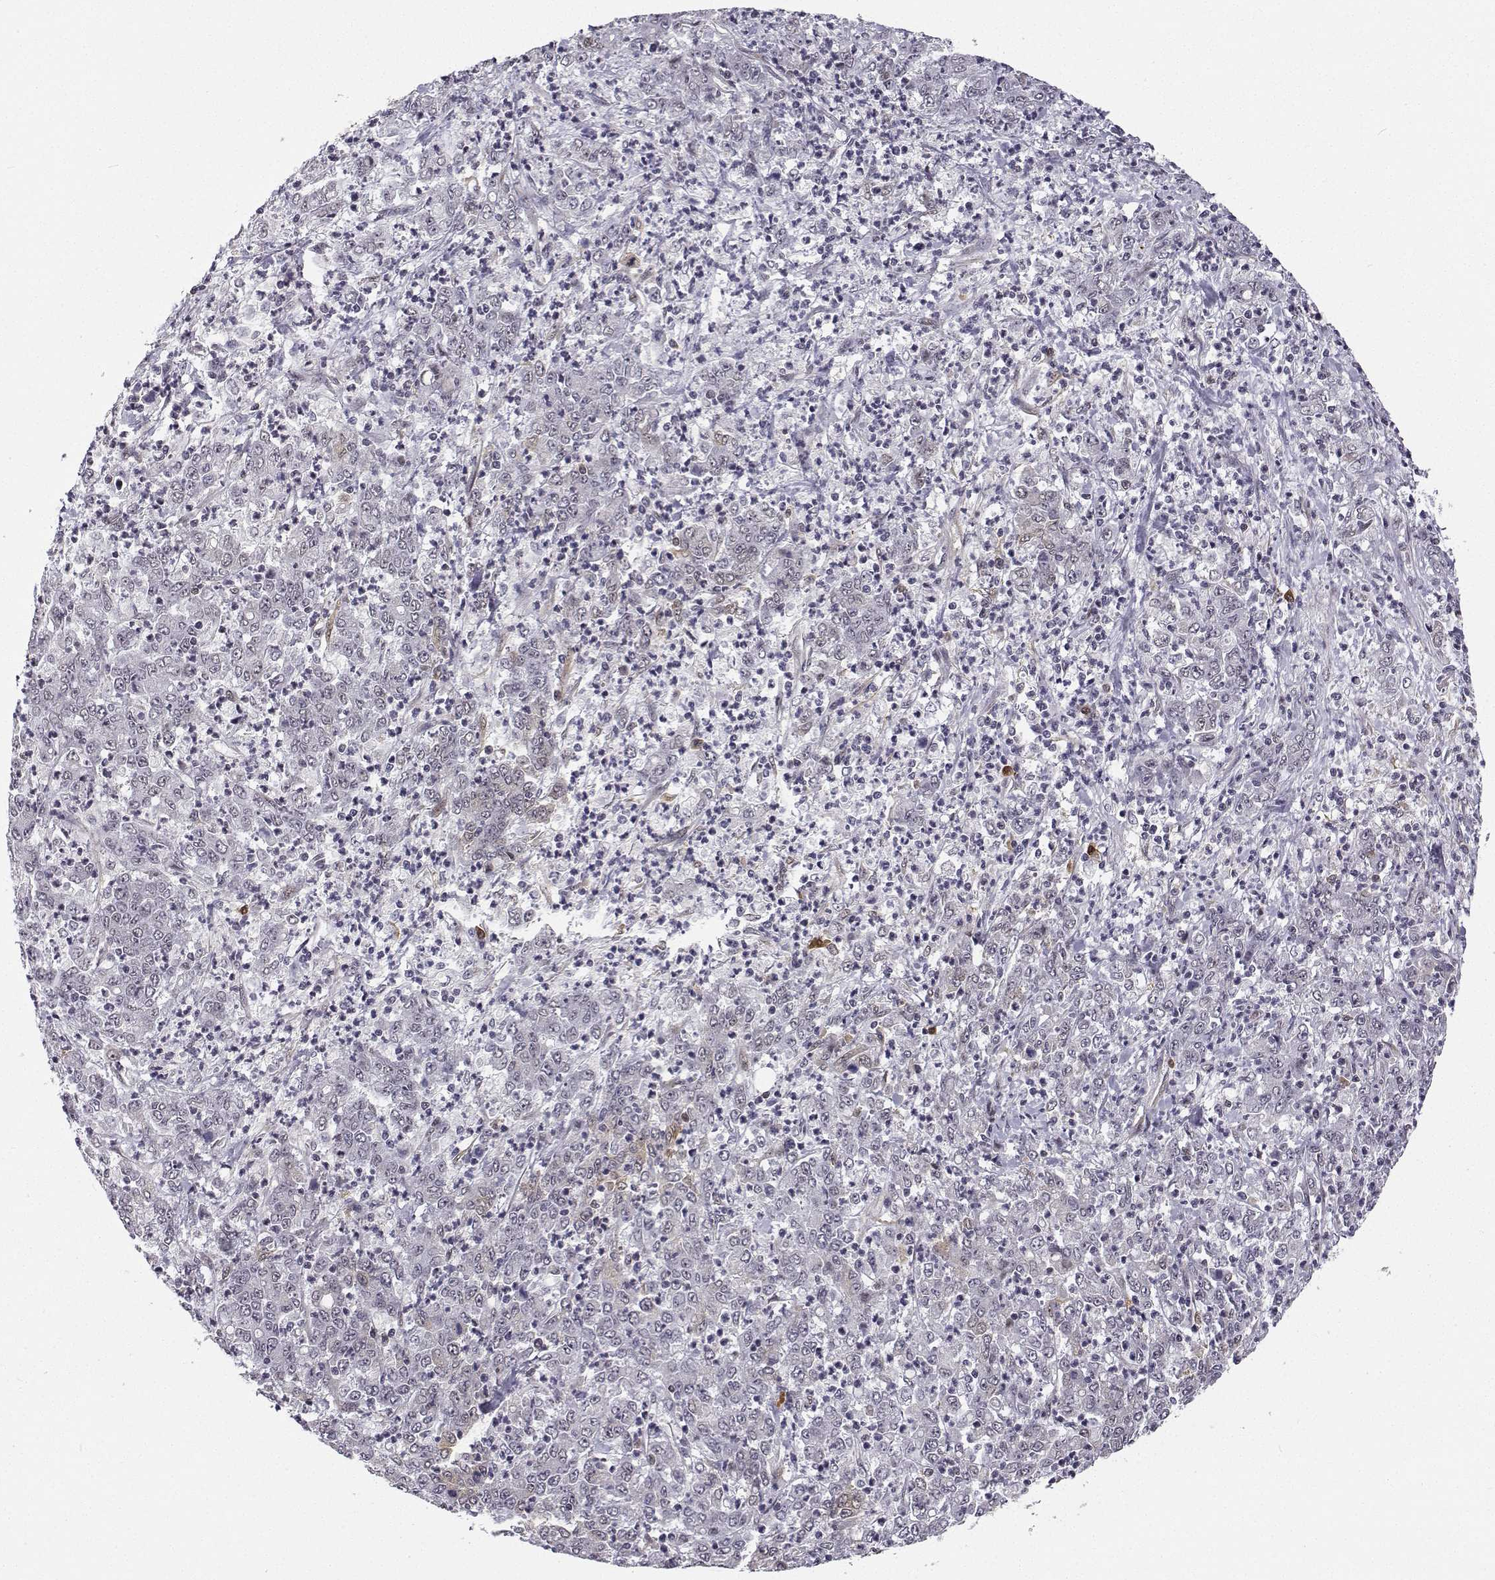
{"staining": {"intensity": "negative", "quantity": "none", "location": "none"}, "tissue": "stomach cancer", "cell_type": "Tumor cells", "image_type": "cancer", "snomed": [{"axis": "morphology", "description": "Adenocarcinoma, NOS"}, {"axis": "topography", "description": "Stomach, lower"}], "caption": "The photomicrograph exhibits no significant expression in tumor cells of stomach adenocarcinoma.", "gene": "PHGDH", "patient": {"sex": "female", "age": 71}}